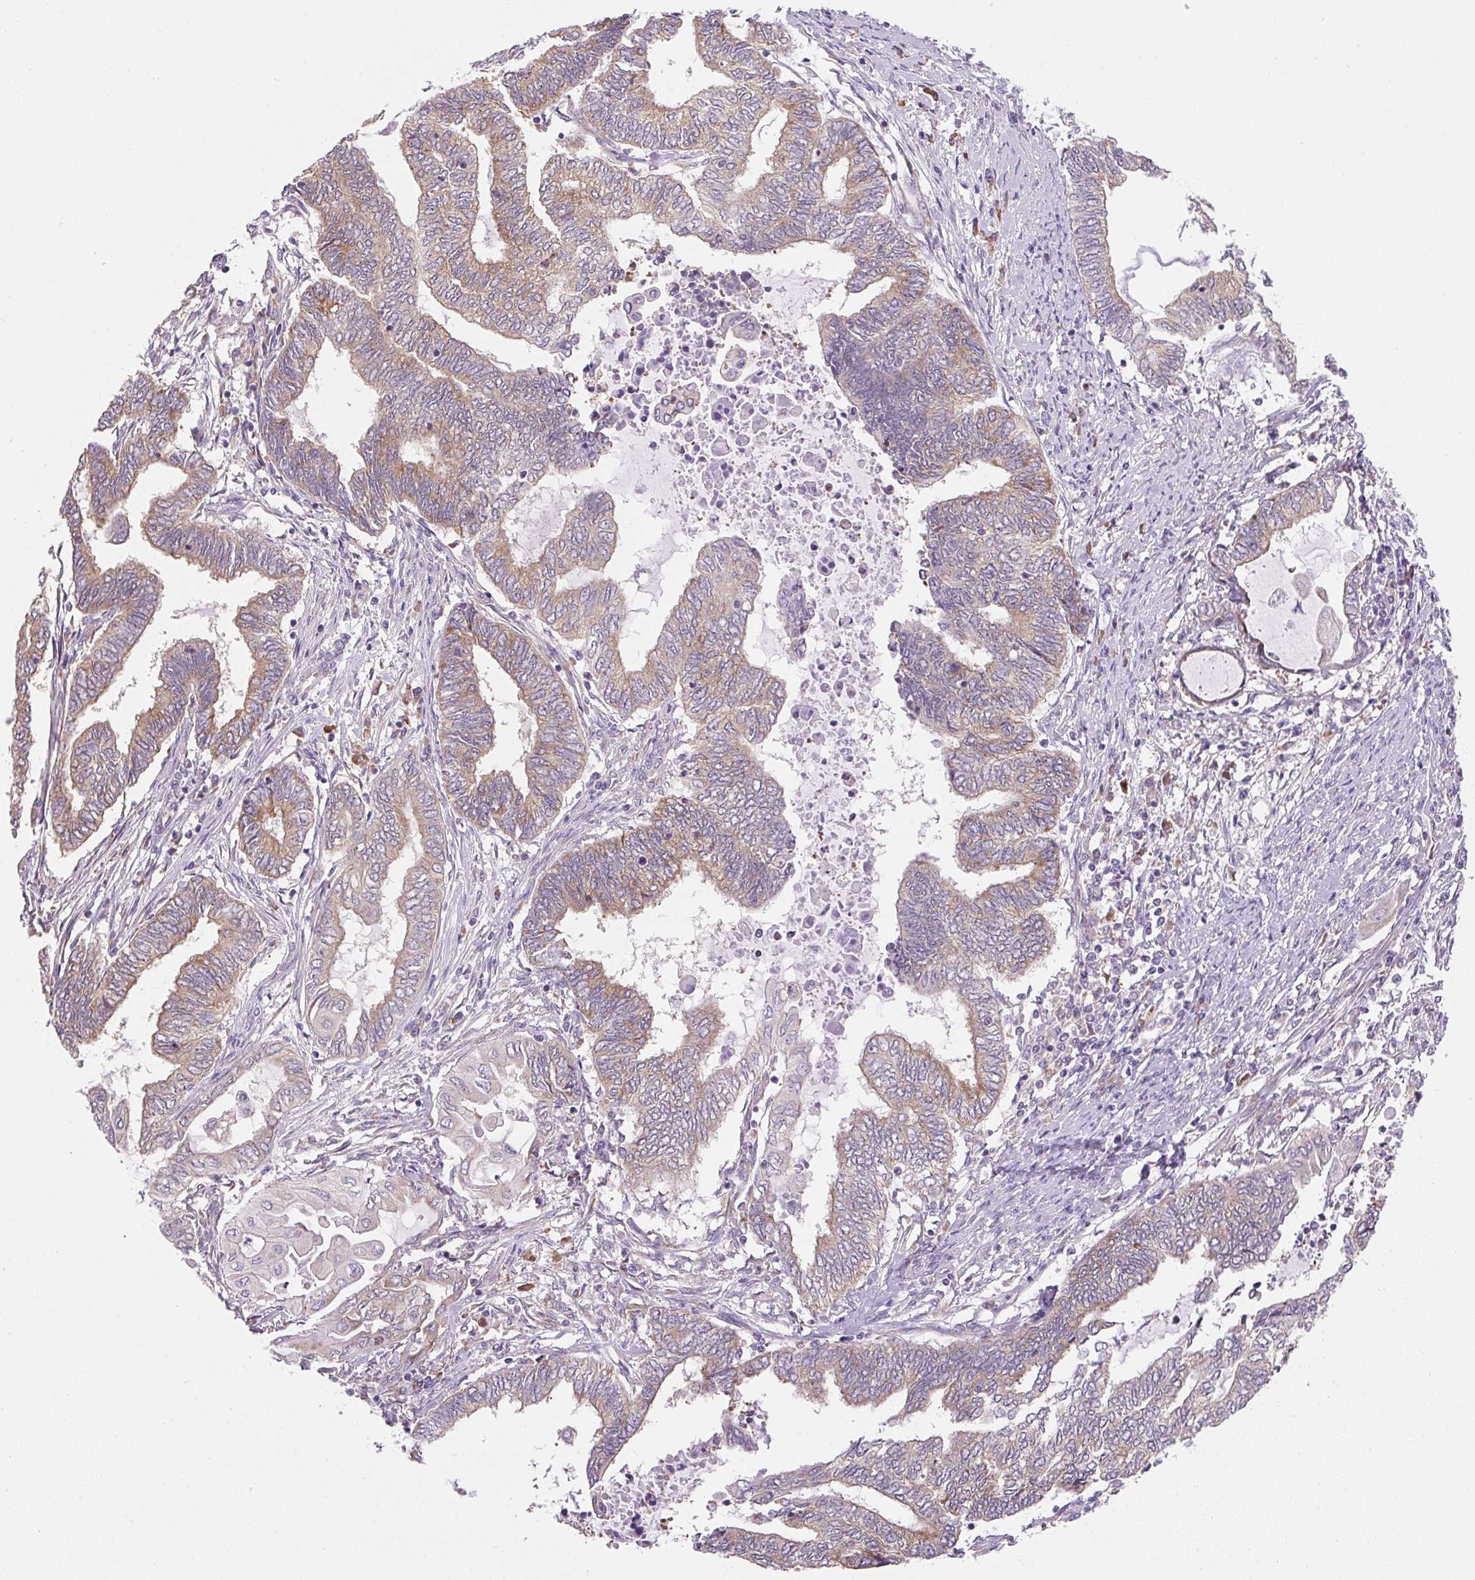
{"staining": {"intensity": "weak", "quantity": ">75%", "location": "cytoplasmic/membranous"}, "tissue": "endometrial cancer", "cell_type": "Tumor cells", "image_type": "cancer", "snomed": [{"axis": "morphology", "description": "Adenocarcinoma, NOS"}, {"axis": "topography", "description": "Uterus"}, {"axis": "topography", "description": "Endometrium"}], "caption": "The immunohistochemical stain labels weak cytoplasmic/membranous expression in tumor cells of endometrial cancer (adenocarcinoma) tissue.", "gene": "RPL18A", "patient": {"sex": "female", "age": 70}}